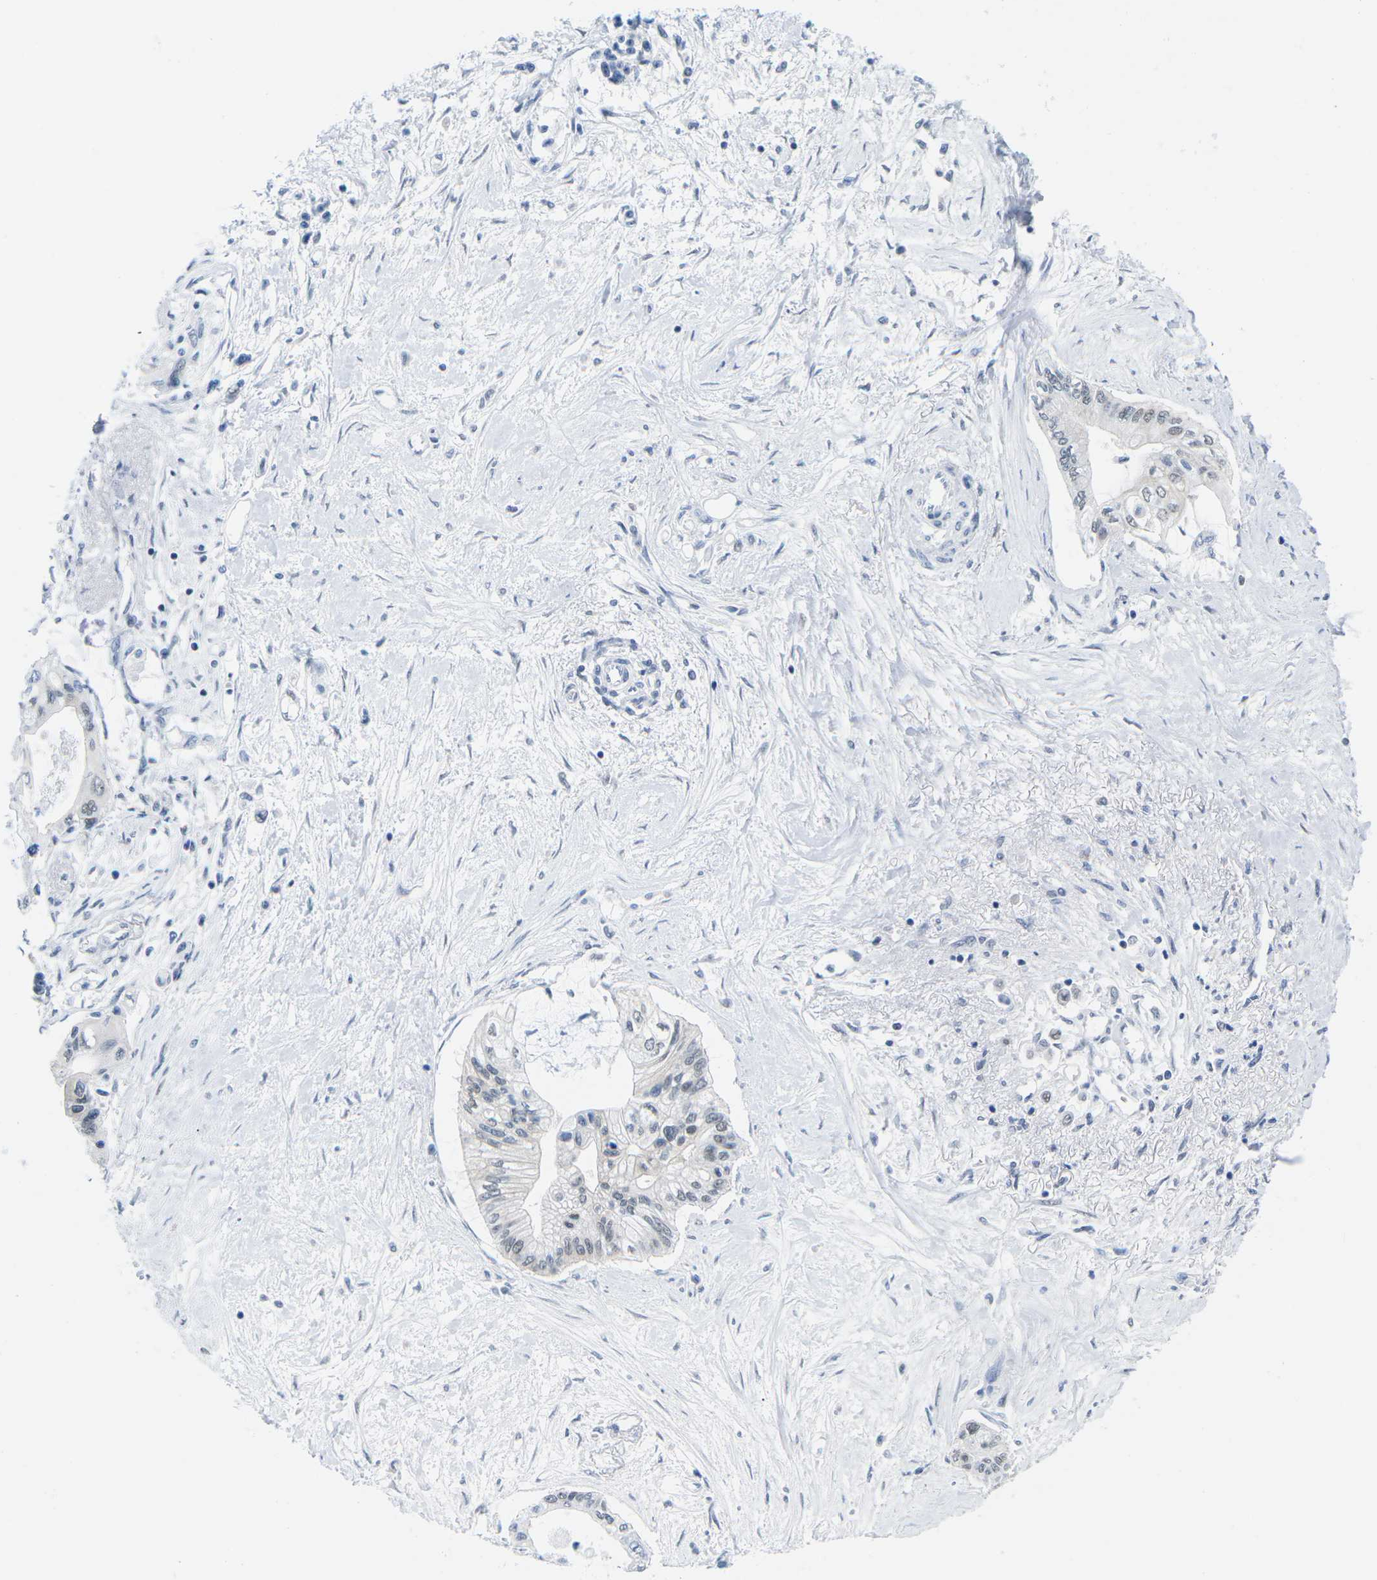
{"staining": {"intensity": "weak", "quantity": "<25%", "location": "nuclear"}, "tissue": "pancreatic cancer", "cell_type": "Tumor cells", "image_type": "cancer", "snomed": [{"axis": "morphology", "description": "Adenocarcinoma, NOS"}, {"axis": "topography", "description": "Pancreas"}], "caption": "Immunohistochemistry of human pancreatic adenocarcinoma displays no positivity in tumor cells.", "gene": "UBA7", "patient": {"sex": "female", "age": 77}}